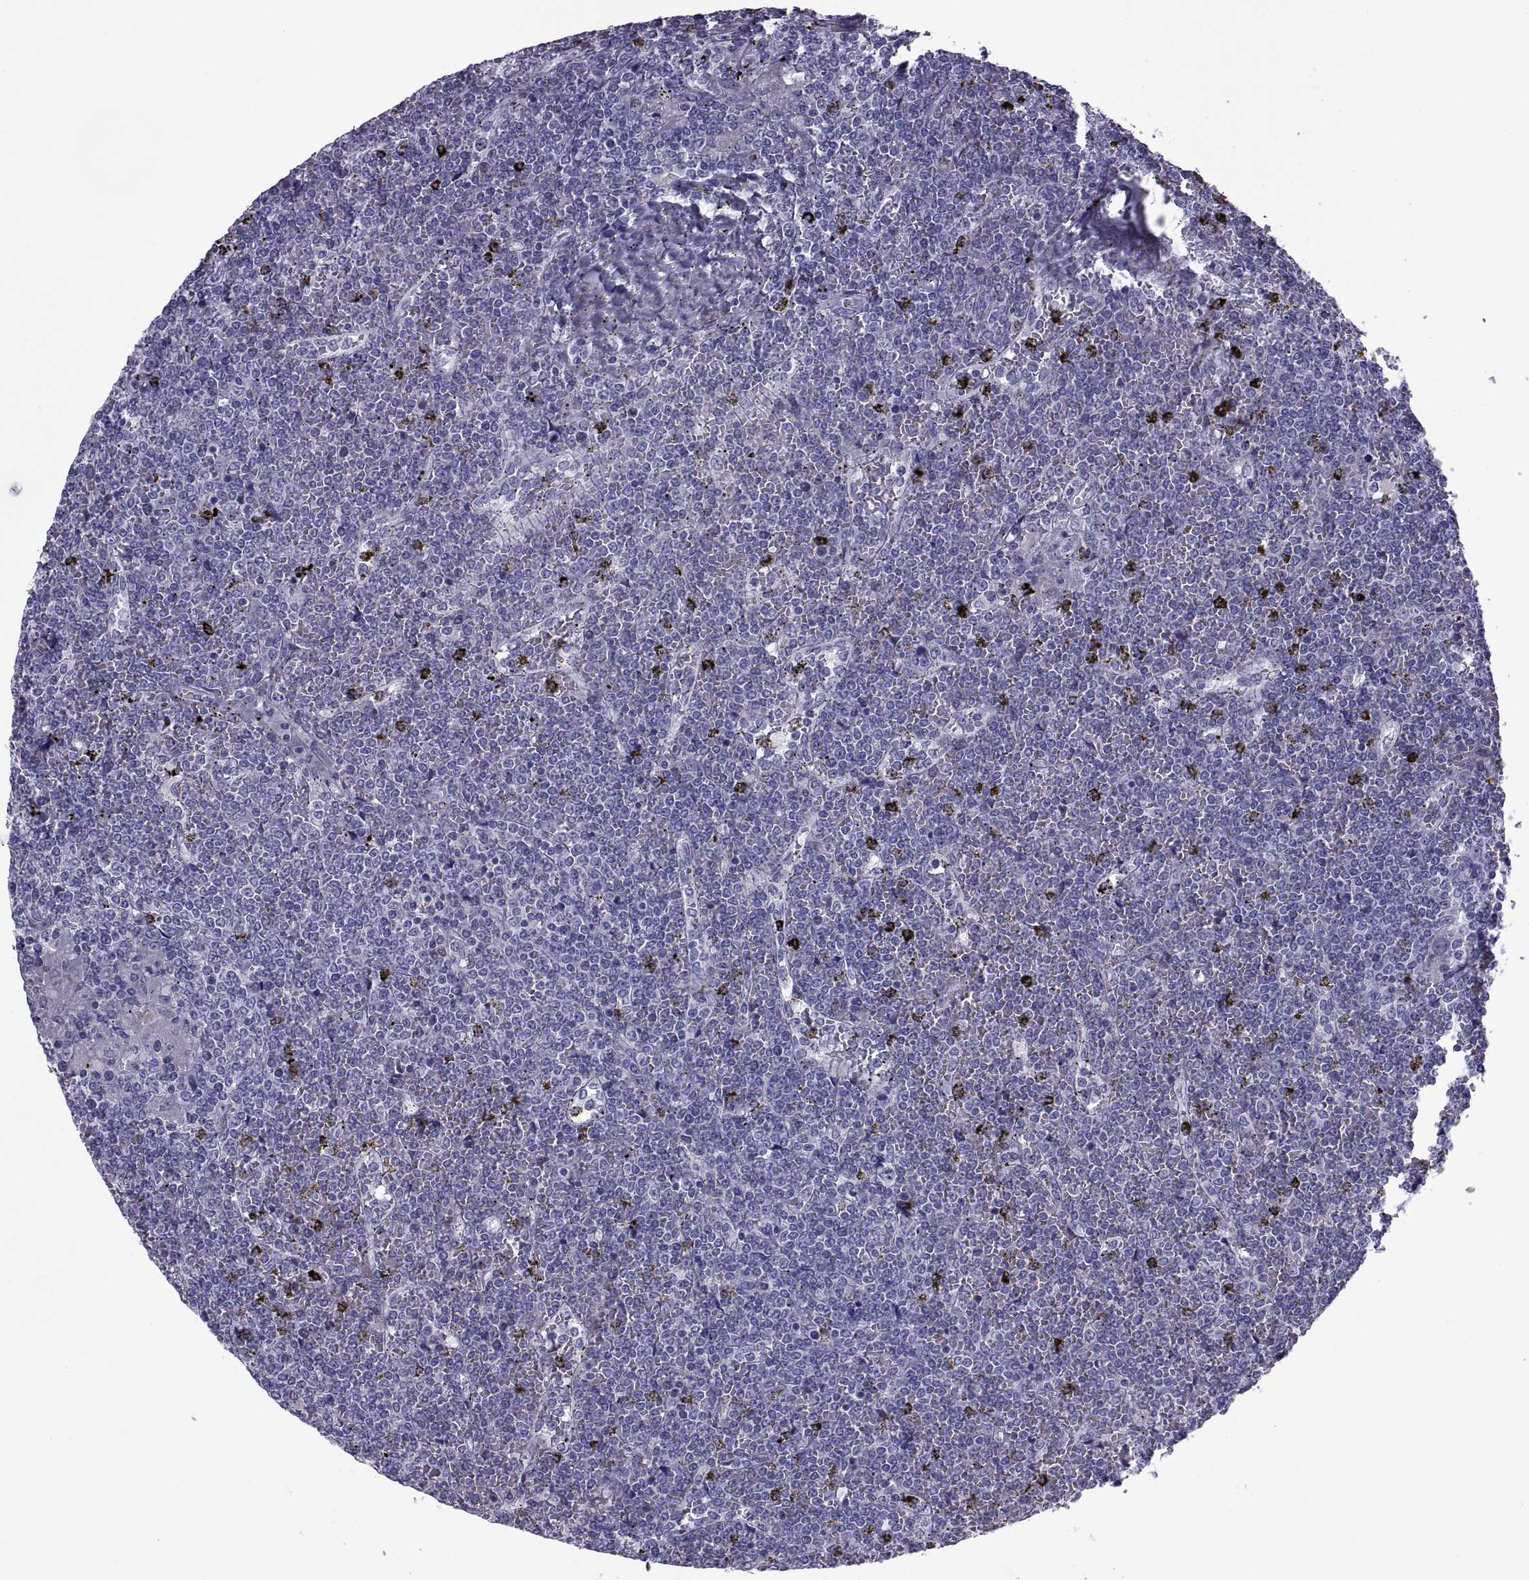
{"staining": {"intensity": "negative", "quantity": "none", "location": "none"}, "tissue": "lymphoma", "cell_type": "Tumor cells", "image_type": "cancer", "snomed": [{"axis": "morphology", "description": "Malignant lymphoma, non-Hodgkin's type, Low grade"}, {"axis": "topography", "description": "Spleen"}], "caption": "Tumor cells are negative for protein expression in human lymphoma. (Stains: DAB immunohistochemistry (IHC) with hematoxylin counter stain, Microscopy: brightfield microscopy at high magnification).", "gene": "NPTX2", "patient": {"sex": "female", "age": 19}}